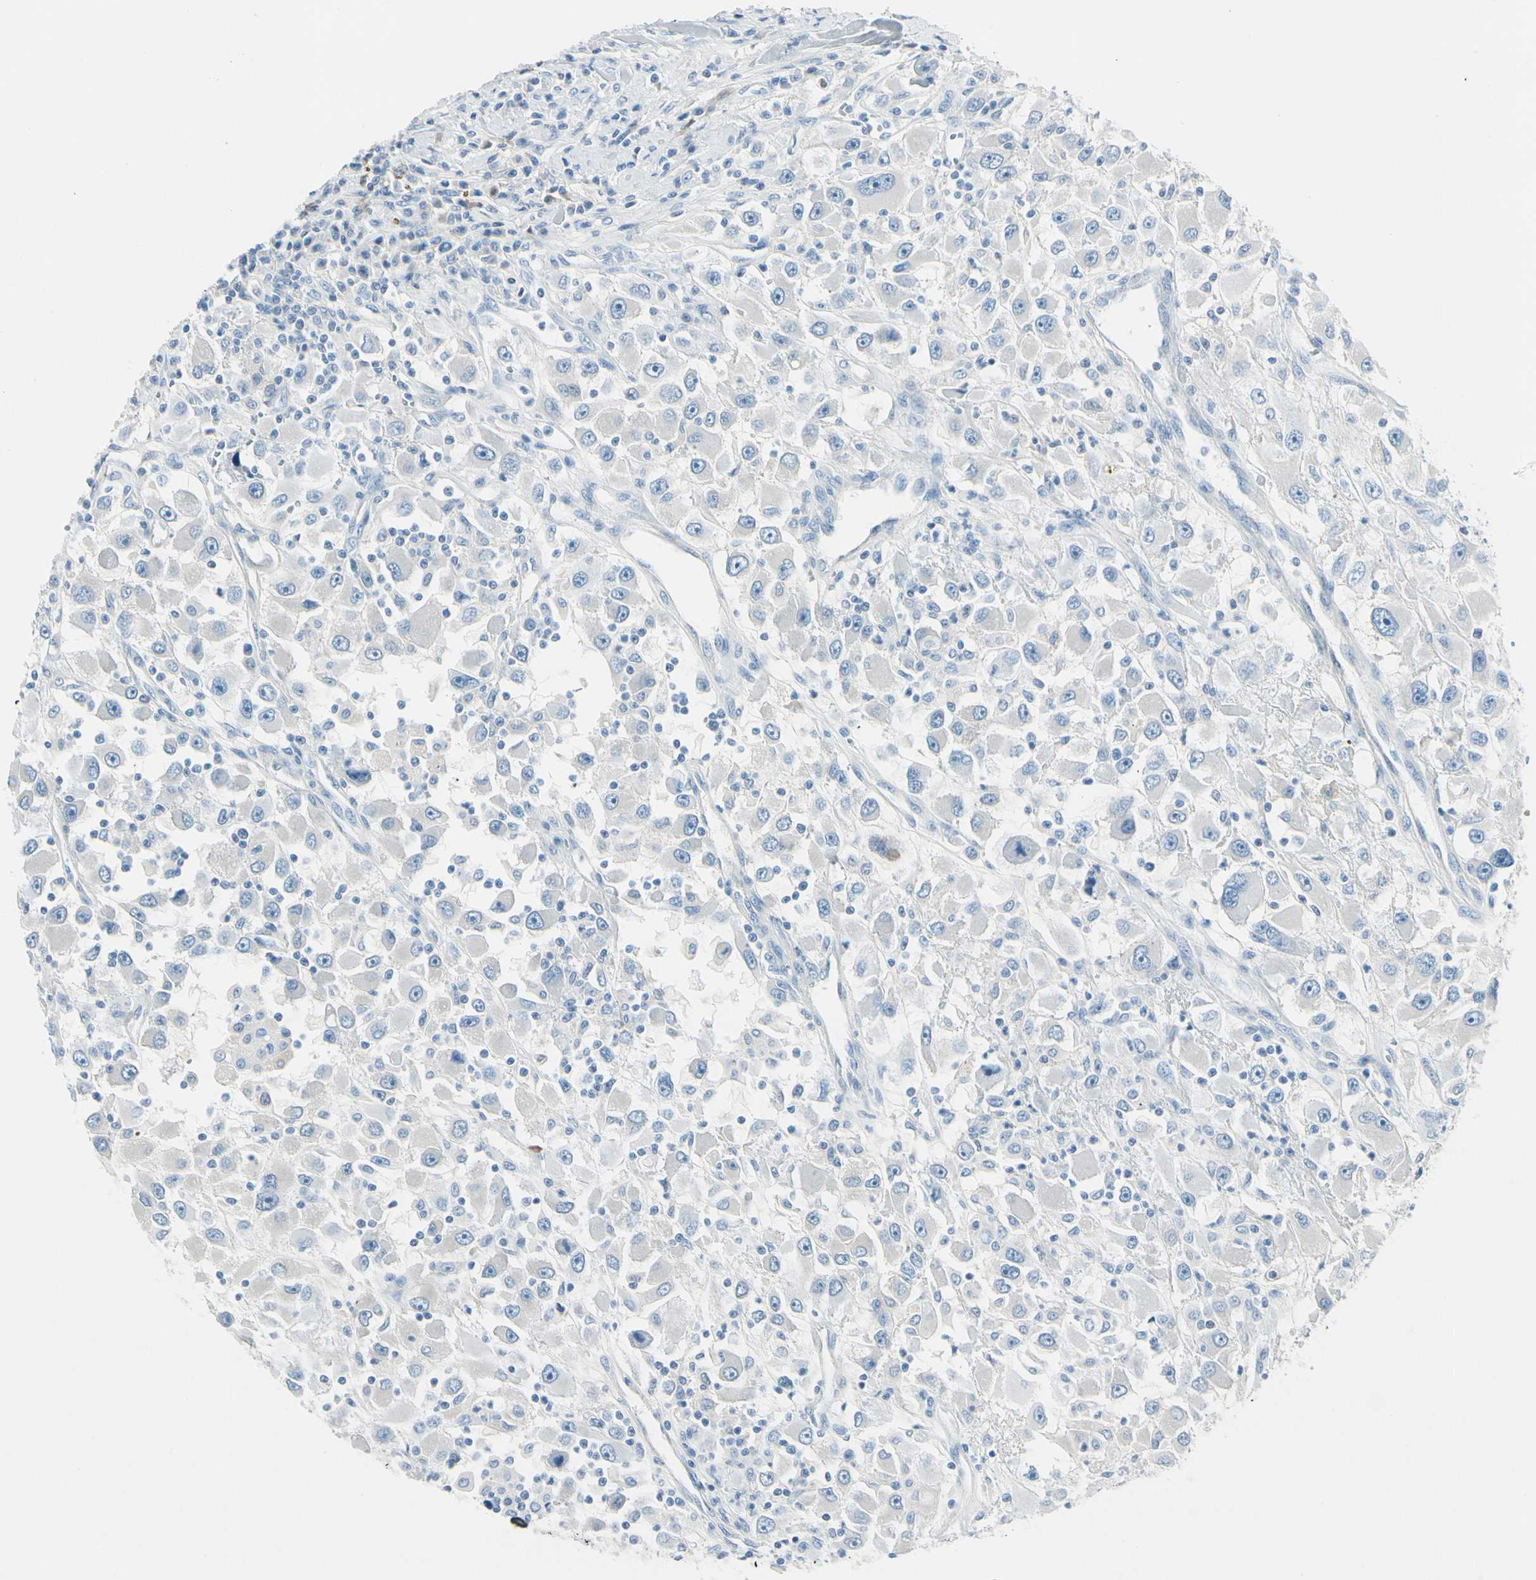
{"staining": {"intensity": "negative", "quantity": "none", "location": "none"}, "tissue": "renal cancer", "cell_type": "Tumor cells", "image_type": "cancer", "snomed": [{"axis": "morphology", "description": "Adenocarcinoma, NOS"}, {"axis": "topography", "description": "Kidney"}], "caption": "Immunohistochemistry (IHC) image of human adenocarcinoma (renal) stained for a protein (brown), which displays no expression in tumor cells.", "gene": "PEBP1", "patient": {"sex": "female", "age": 52}}